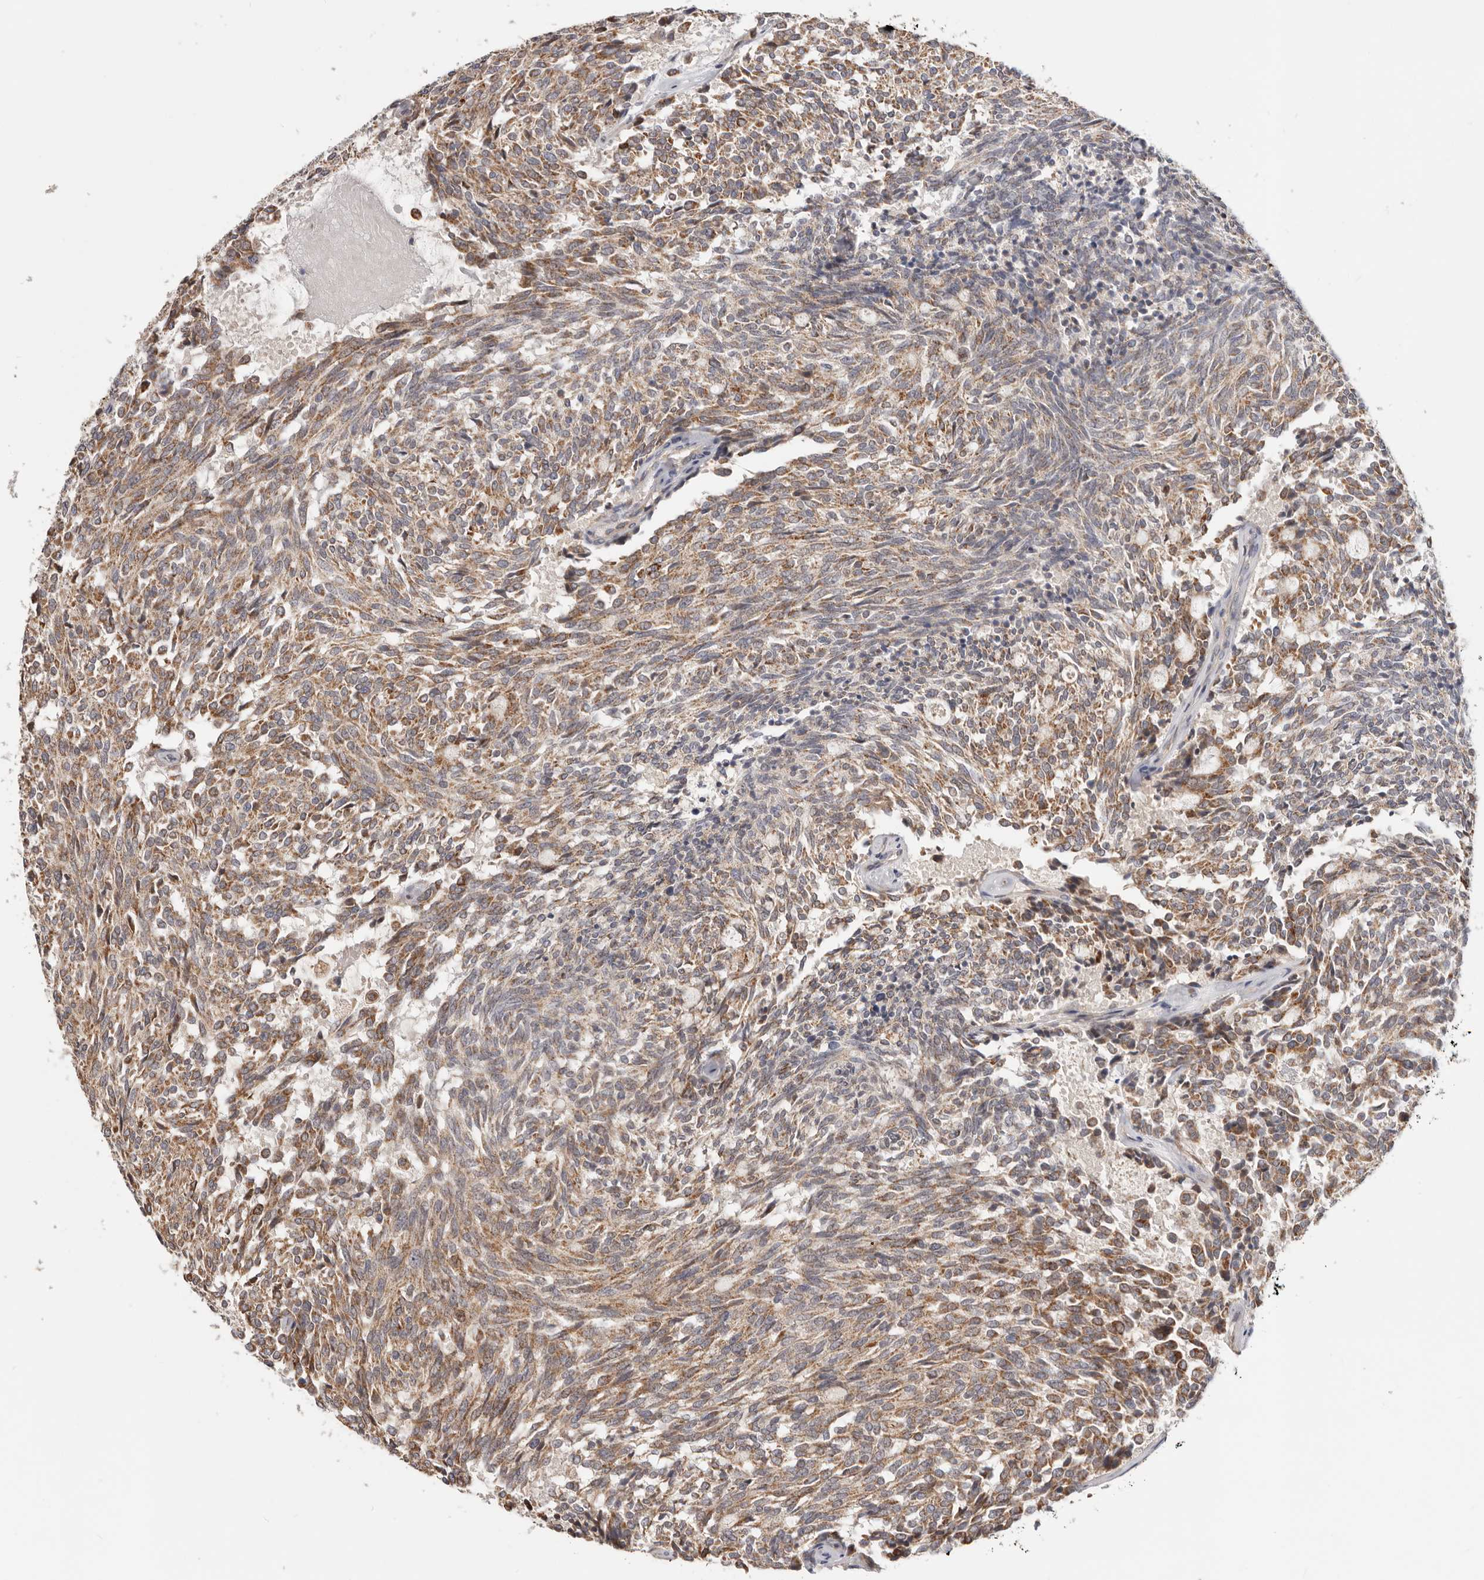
{"staining": {"intensity": "moderate", "quantity": ">75%", "location": "cytoplasmic/membranous"}, "tissue": "carcinoid", "cell_type": "Tumor cells", "image_type": "cancer", "snomed": [{"axis": "morphology", "description": "Carcinoid, malignant, NOS"}, {"axis": "topography", "description": "Pancreas"}], "caption": "A medium amount of moderate cytoplasmic/membranous positivity is present in approximately >75% of tumor cells in carcinoid tissue.", "gene": "LRP6", "patient": {"sex": "female", "age": 54}}